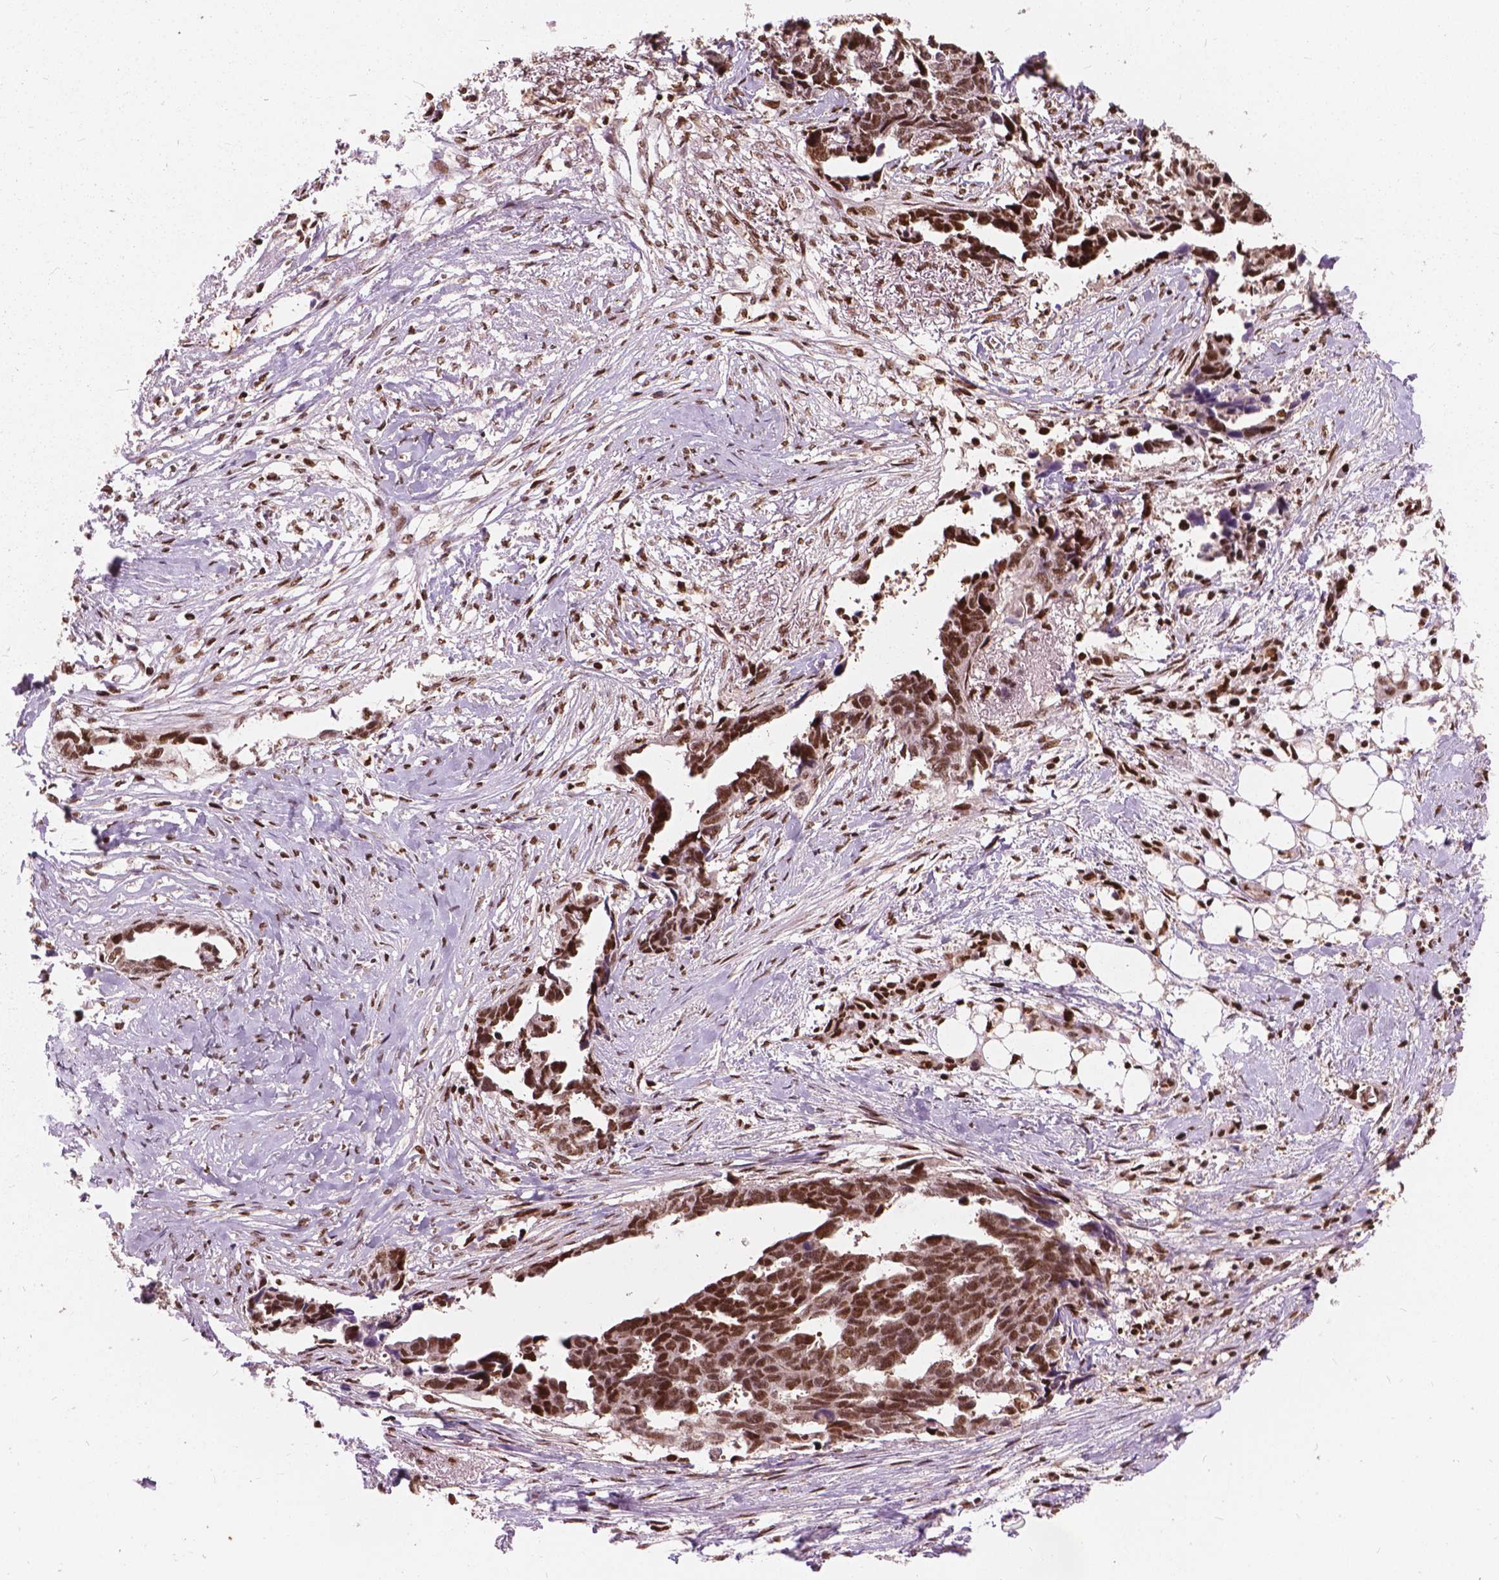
{"staining": {"intensity": "strong", "quantity": ">75%", "location": "nuclear"}, "tissue": "ovarian cancer", "cell_type": "Tumor cells", "image_type": "cancer", "snomed": [{"axis": "morphology", "description": "Cystadenocarcinoma, serous, NOS"}, {"axis": "topography", "description": "Ovary"}], "caption": "Immunohistochemistry micrograph of neoplastic tissue: serous cystadenocarcinoma (ovarian) stained using IHC demonstrates high levels of strong protein expression localized specifically in the nuclear of tumor cells, appearing as a nuclear brown color.", "gene": "ANP32B", "patient": {"sex": "female", "age": 69}}